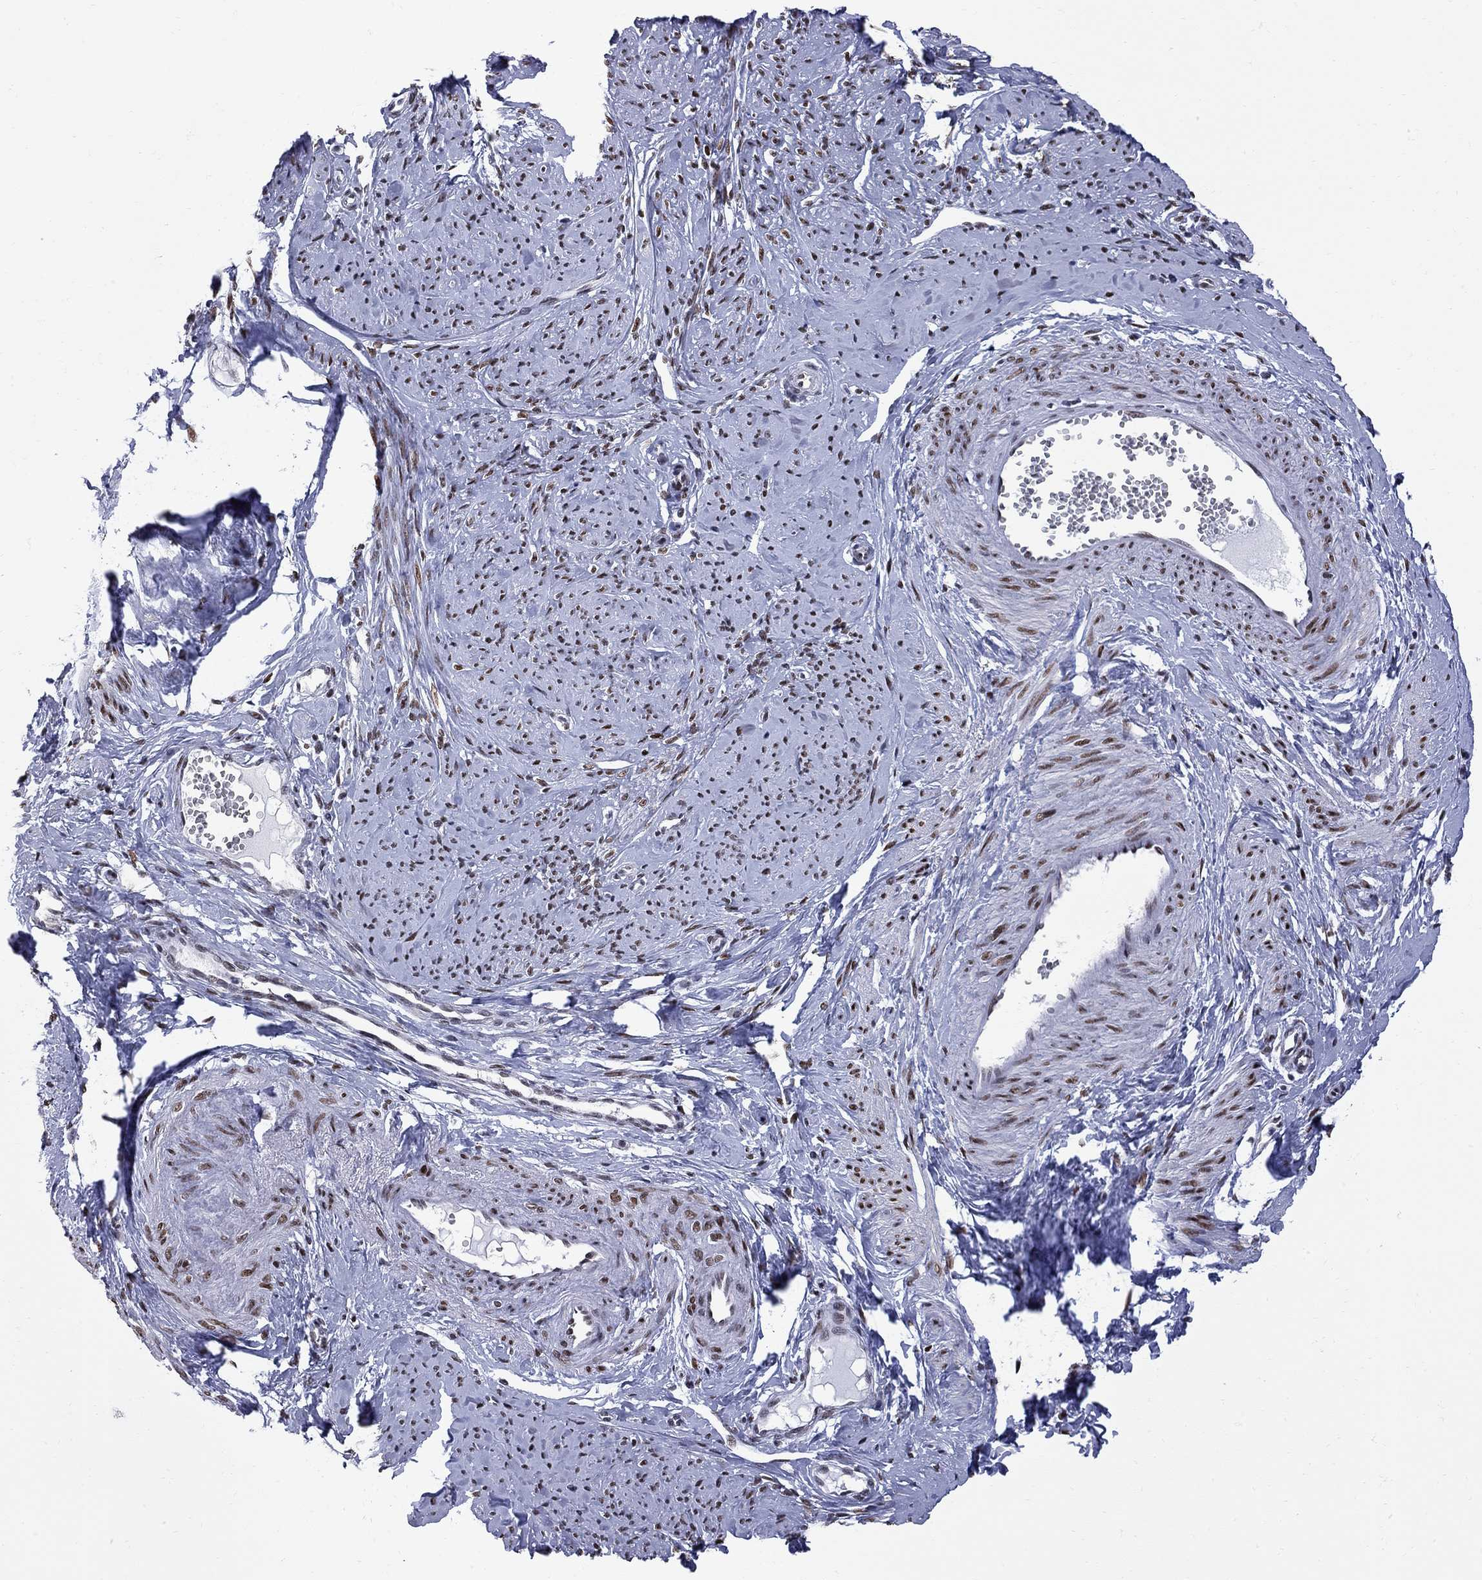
{"staining": {"intensity": "strong", "quantity": ">75%", "location": "nuclear"}, "tissue": "smooth muscle", "cell_type": "Smooth muscle cells", "image_type": "normal", "snomed": [{"axis": "morphology", "description": "Normal tissue, NOS"}, {"axis": "topography", "description": "Smooth muscle"}], "caption": "Immunohistochemistry (IHC) (DAB (3,3'-diaminobenzidine)) staining of benign smooth muscle demonstrates strong nuclear protein staining in about >75% of smooth muscle cells. (DAB (3,3'-diaminobenzidine) = brown stain, brightfield microscopy at high magnification).", "gene": "ZBTB47", "patient": {"sex": "female", "age": 48}}